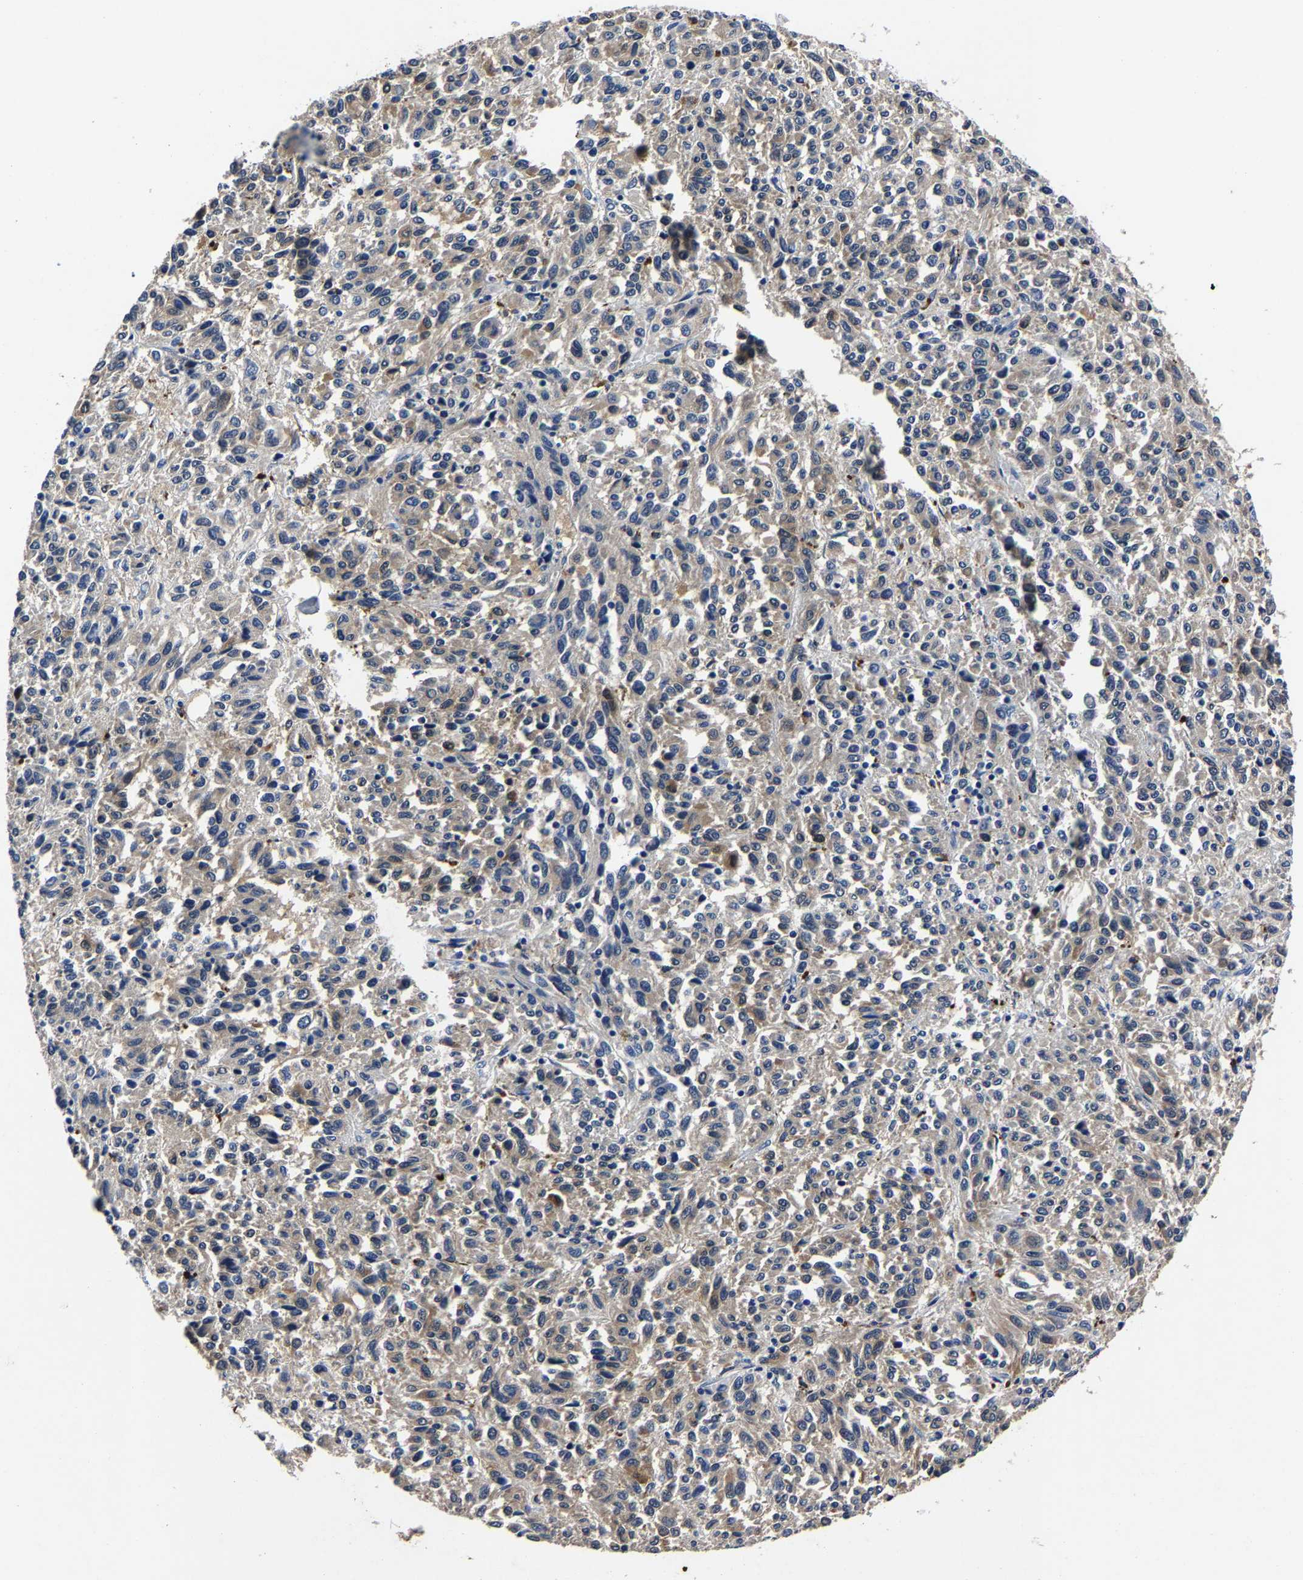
{"staining": {"intensity": "weak", "quantity": "<25%", "location": "cytoplasmic/membranous"}, "tissue": "melanoma", "cell_type": "Tumor cells", "image_type": "cancer", "snomed": [{"axis": "morphology", "description": "Malignant melanoma, Metastatic site"}, {"axis": "topography", "description": "Lung"}], "caption": "The photomicrograph reveals no significant expression in tumor cells of melanoma. The staining was performed using DAB to visualize the protein expression in brown, while the nuclei were stained in blue with hematoxylin (Magnification: 20x).", "gene": "PSPH", "patient": {"sex": "male", "age": 64}}